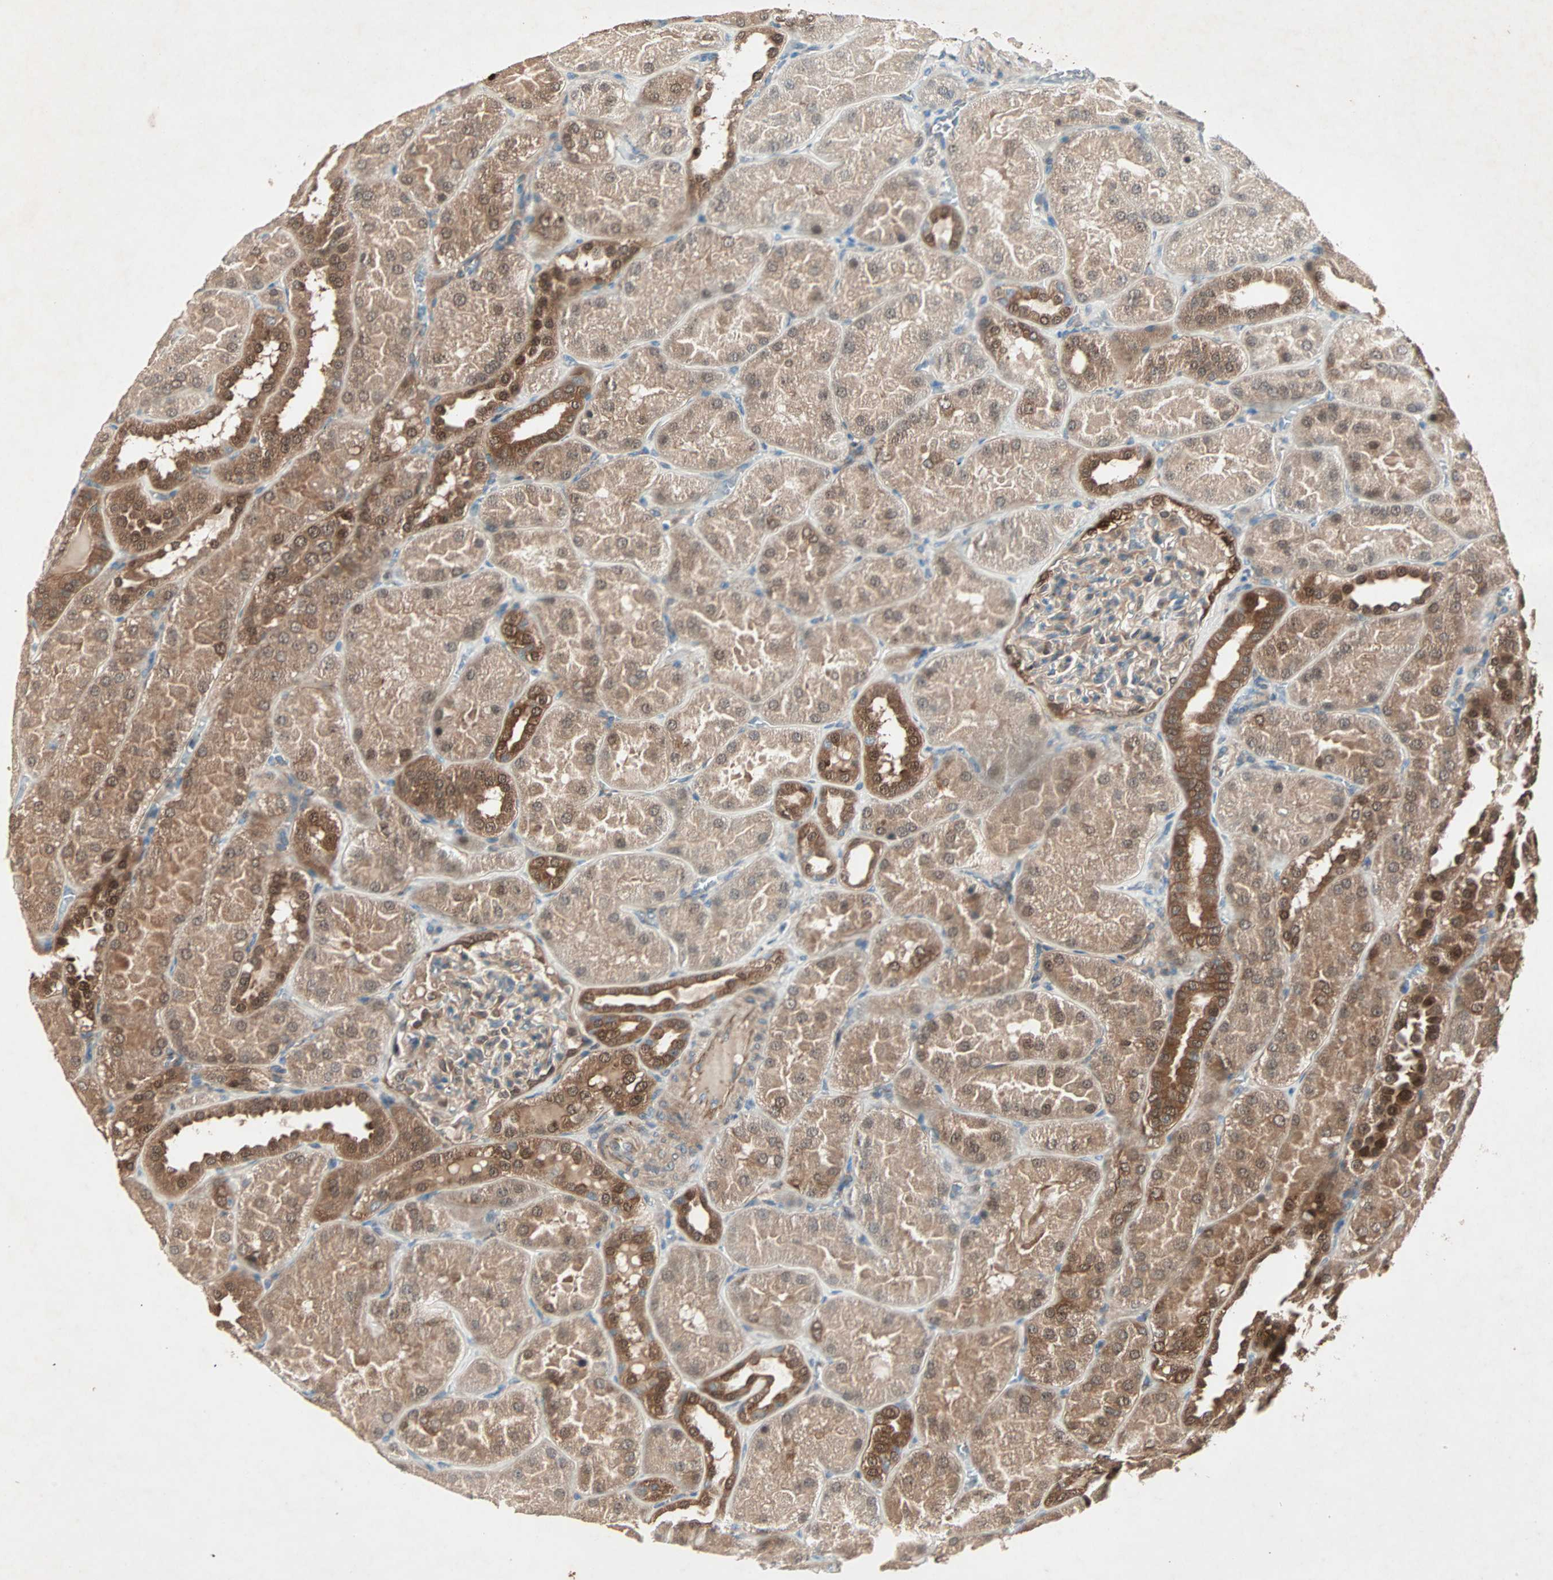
{"staining": {"intensity": "weak", "quantity": "25%-75%", "location": "cytoplasmic/membranous"}, "tissue": "kidney", "cell_type": "Cells in glomeruli", "image_type": "normal", "snomed": [{"axis": "morphology", "description": "Normal tissue, NOS"}, {"axis": "topography", "description": "Kidney"}], "caption": "Weak cytoplasmic/membranous protein expression is identified in approximately 25%-75% of cells in glomeruli in kidney.", "gene": "SDSL", "patient": {"sex": "male", "age": 28}}